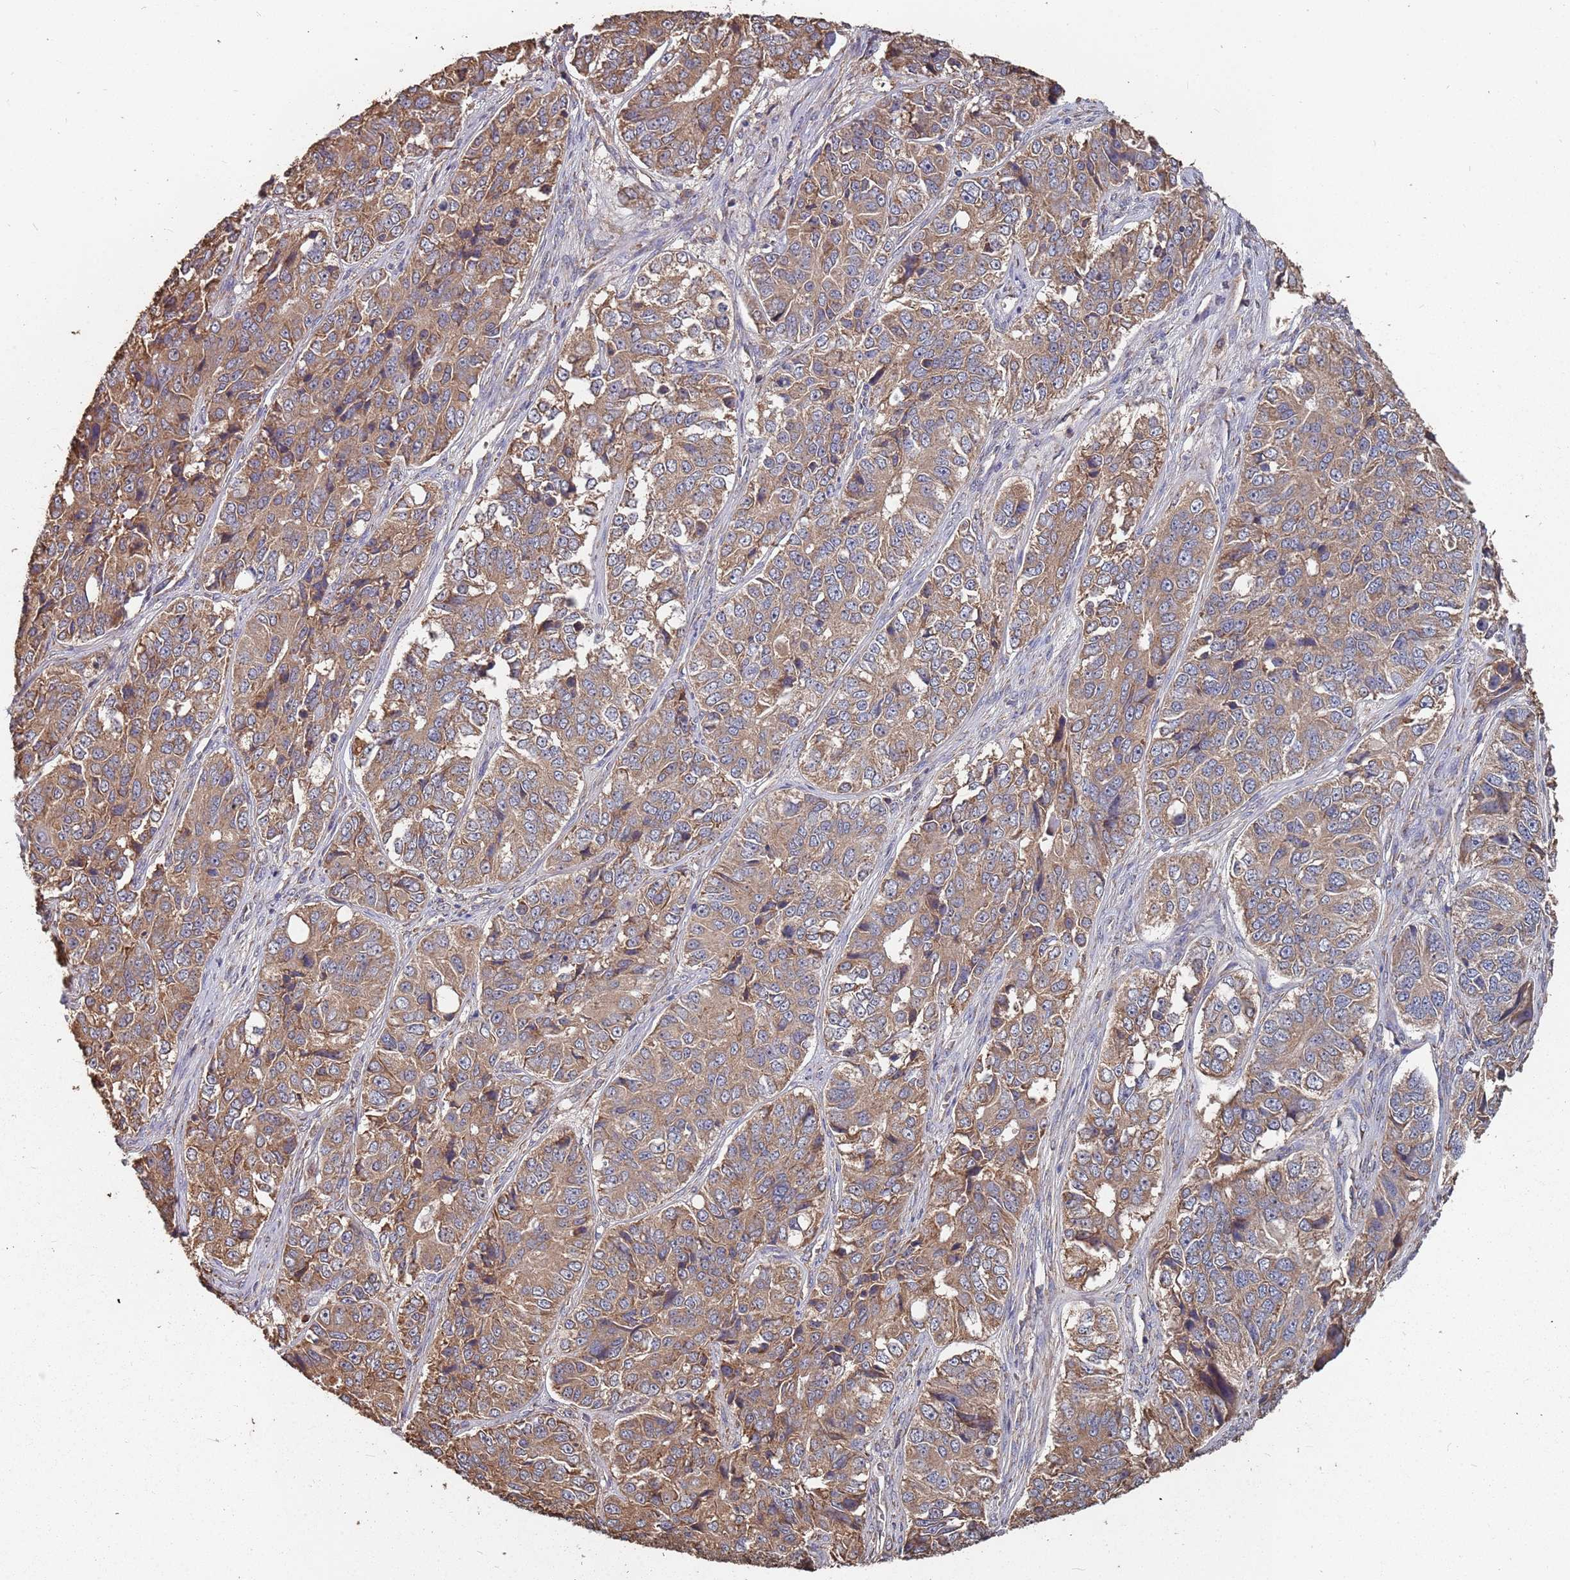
{"staining": {"intensity": "moderate", "quantity": ">75%", "location": "cytoplasmic/membranous"}, "tissue": "ovarian cancer", "cell_type": "Tumor cells", "image_type": "cancer", "snomed": [{"axis": "morphology", "description": "Carcinoma, endometroid"}, {"axis": "topography", "description": "Ovary"}], "caption": "A high-resolution image shows immunohistochemistry staining of ovarian cancer, which exhibits moderate cytoplasmic/membranous expression in about >75% of tumor cells.", "gene": "ATG5", "patient": {"sex": "female", "age": 51}}